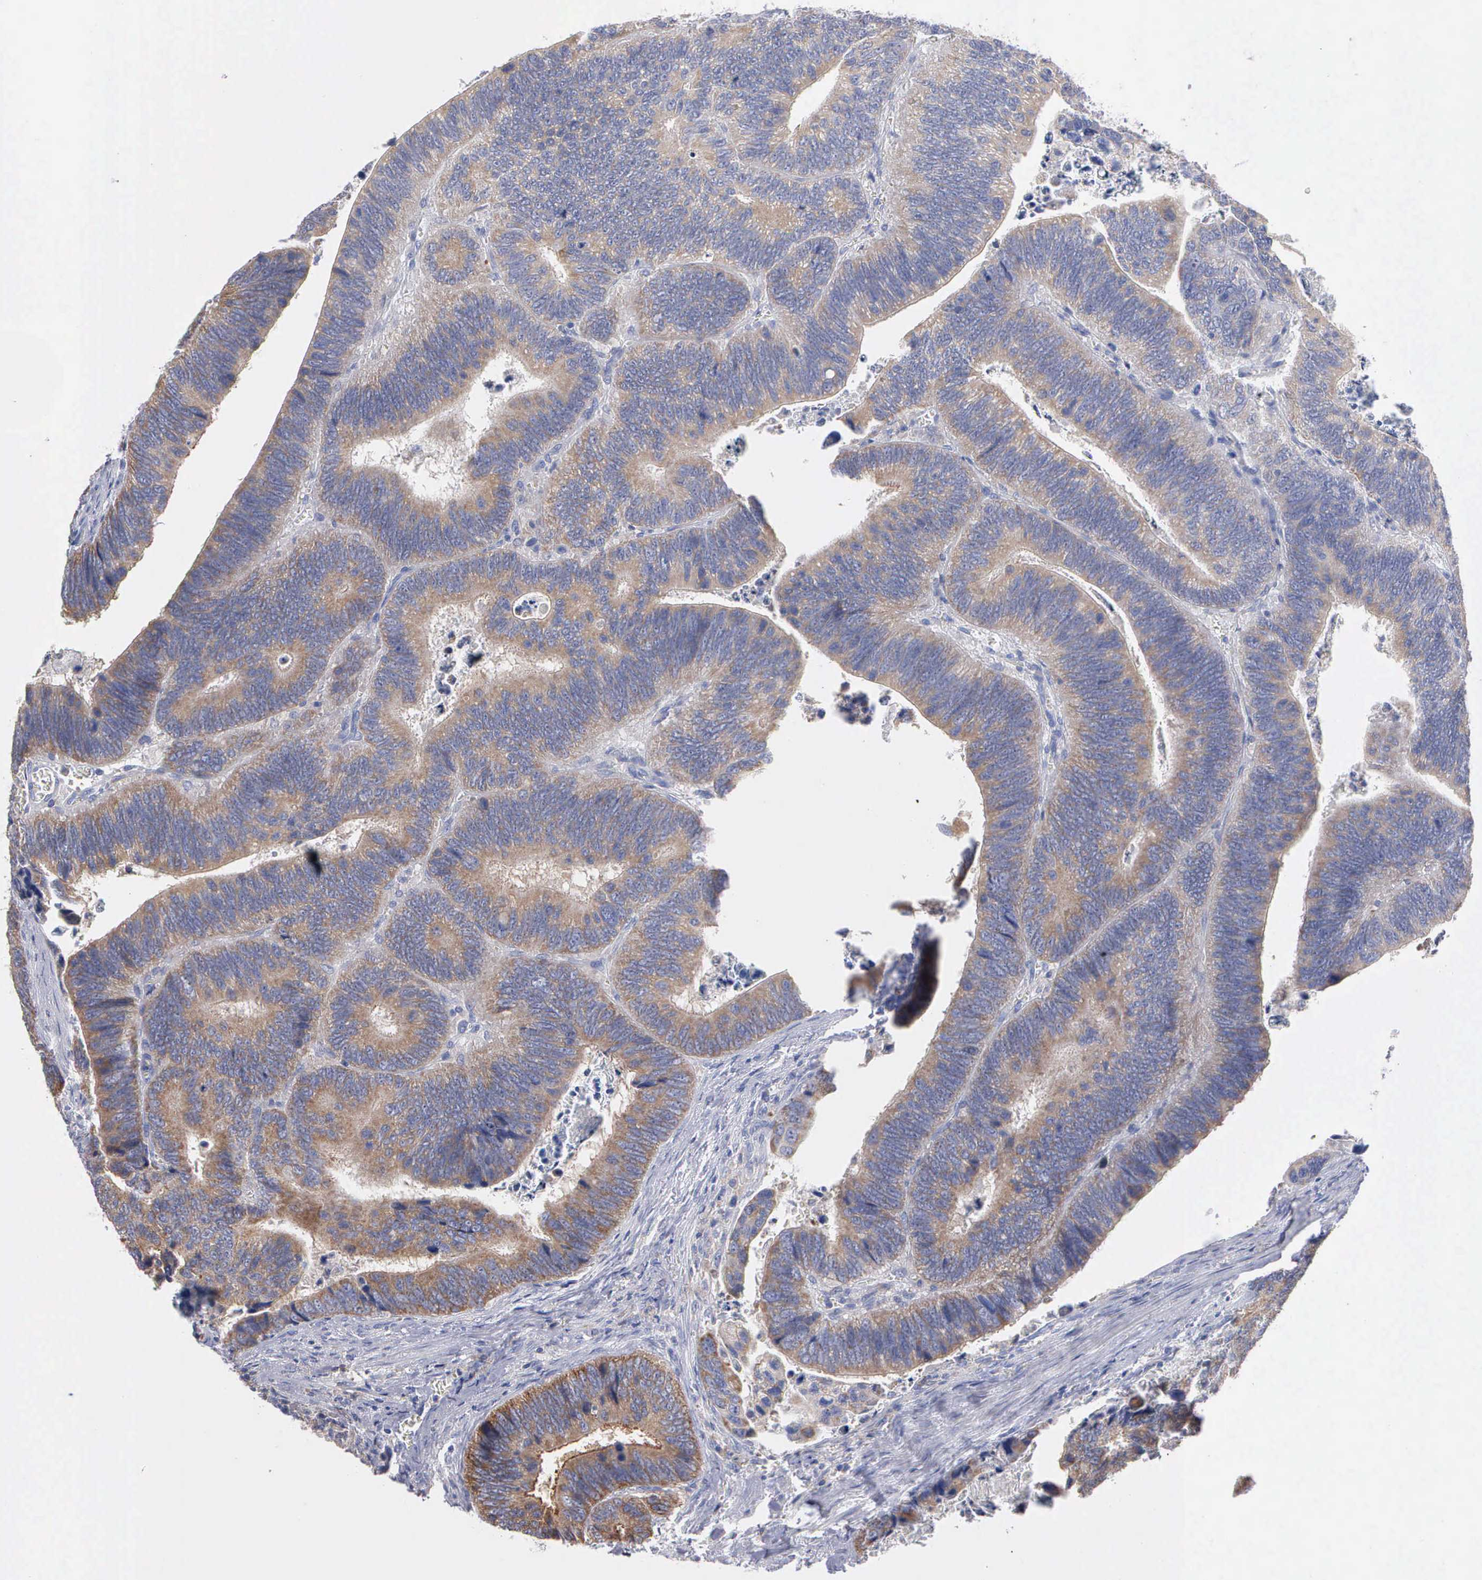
{"staining": {"intensity": "moderate", "quantity": ">75%", "location": "cytoplasmic/membranous"}, "tissue": "colorectal cancer", "cell_type": "Tumor cells", "image_type": "cancer", "snomed": [{"axis": "morphology", "description": "Adenocarcinoma, NOS"}, {"axis": "topography", "description": "Colon"}], "caption": "Colorectal adenocarcinoma was stained to show a protein in brown. There is medium levels of moderate cytoplasmic/membranous staining in about >75% of tumor cells. (IHC, brightfield microscopy, high magnification).", "gene": "PTGS2", "patient": {"sex": "male", "age": 72}}